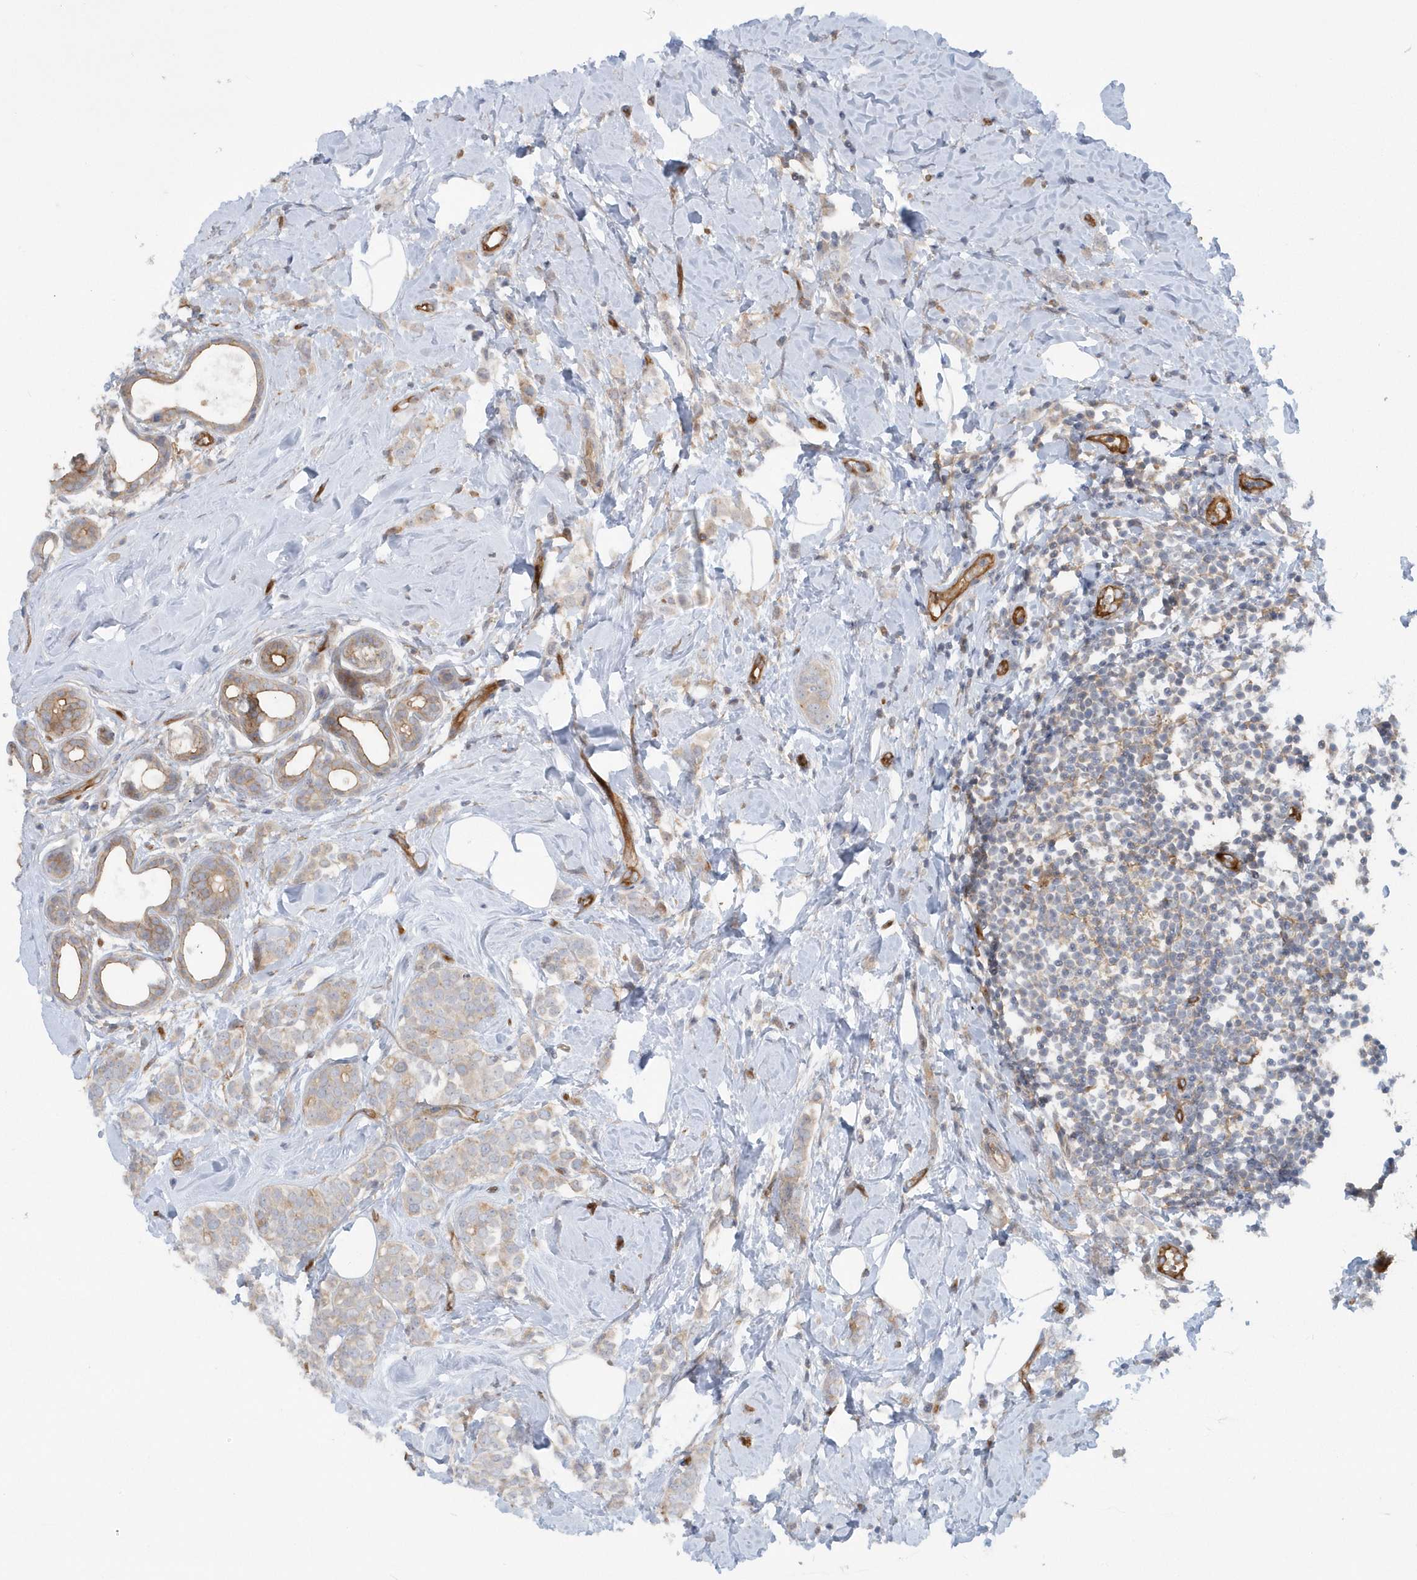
{"staining": {"intensity": "weak", "quantity": "<25%", "location": "cytoplasmic/membranous"}, "tissue": "breast cancer", "cell_type": "Tumor cells", "image_type": "cancer", "snomed": [{"axis": "morphology", "description": "Lobular carcinoma"}, {"axis": "topography", "description": "Breast"}], "caption": "Histopathology image shows no protein positivity in tumor cells of breast lobular carcinoma tissue. (Brightfield microscopy of DAB (3,3'-diaminobenzidine) immunohistochemistry at high magnification).", "gene": "RAI14", "patient": {"sex": "female", "age": 47}}